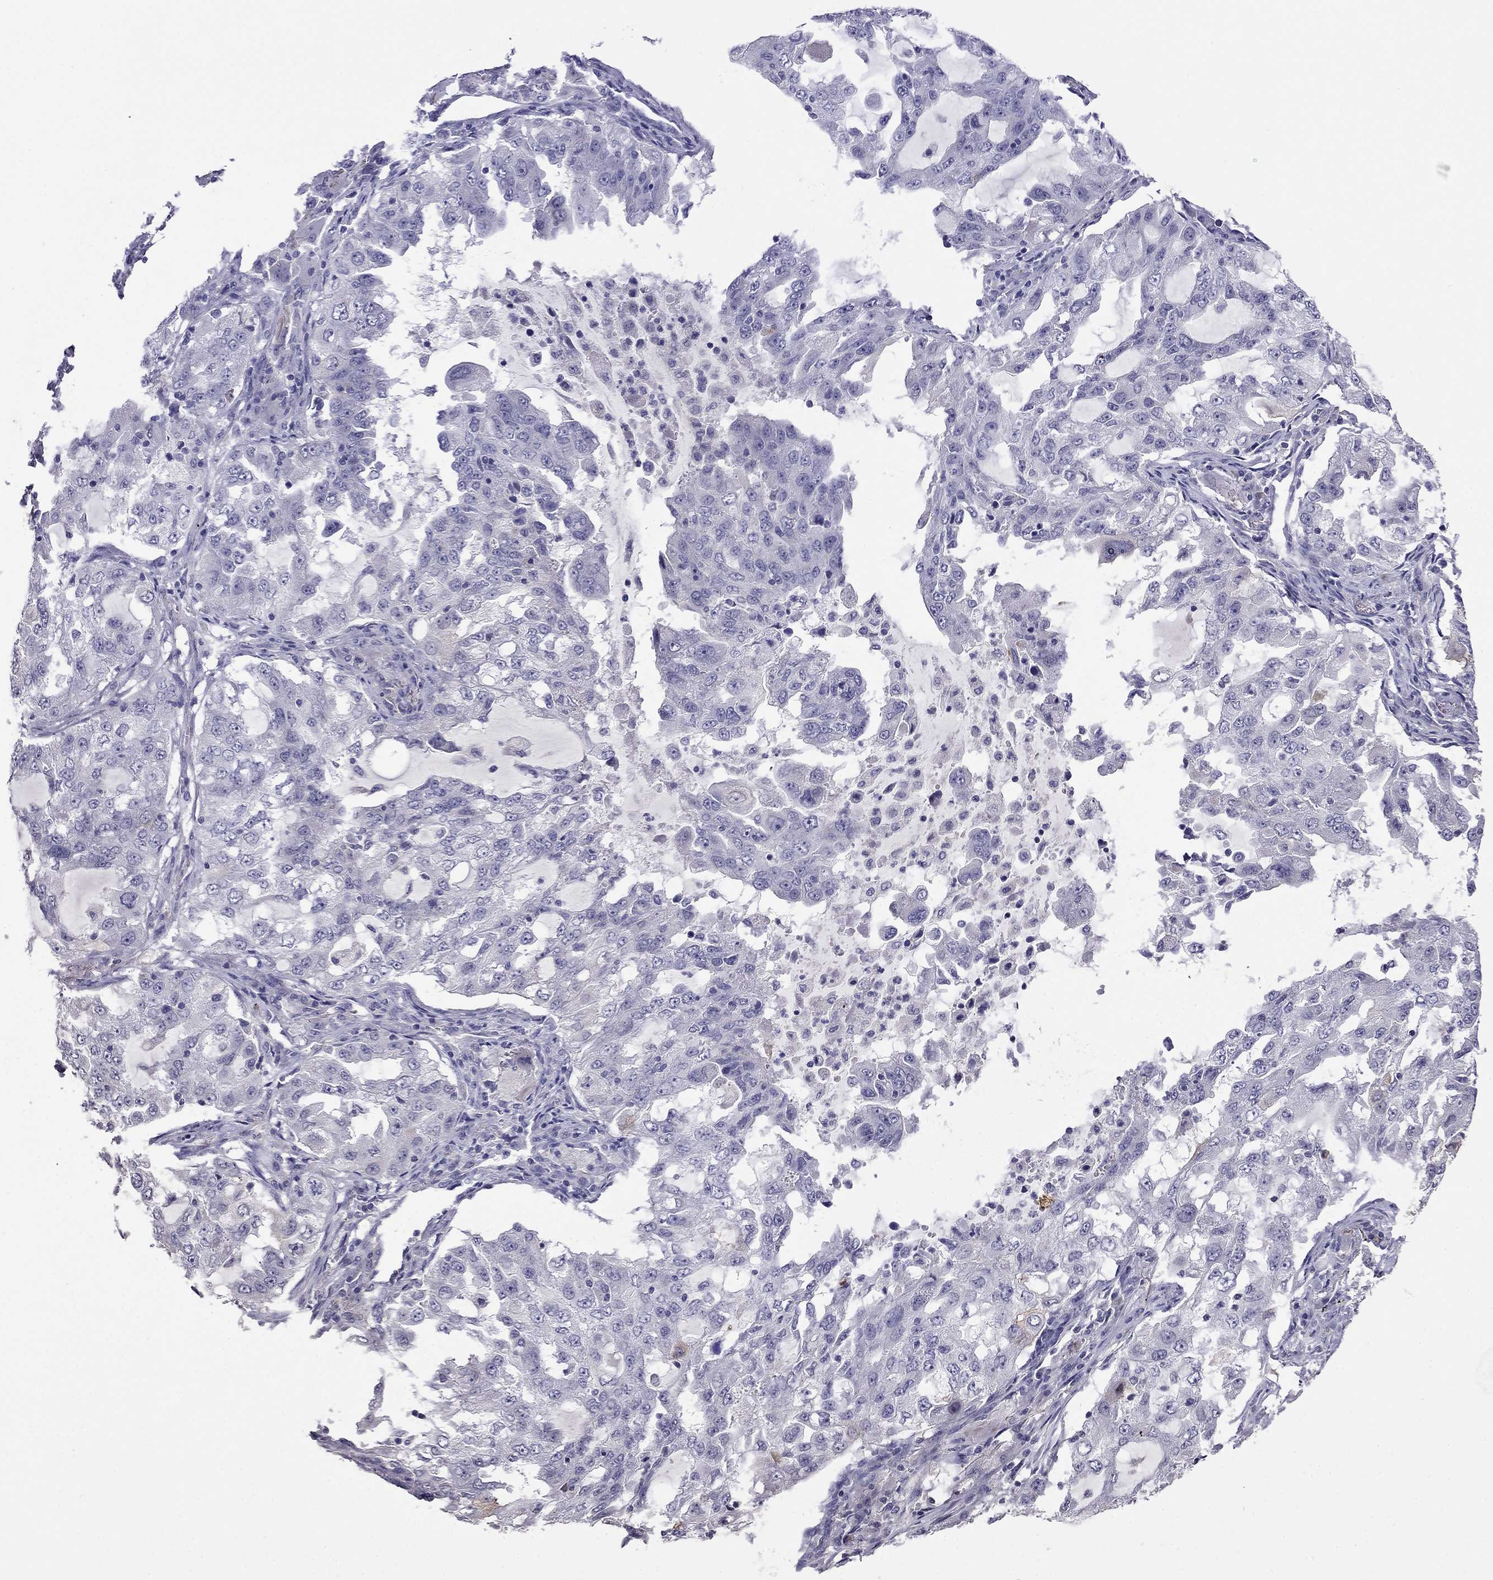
{"staining": {"intensity": "negative", "quantity": "none", "location": "none"}, "tissue": "lung cancer", "cell_type": "Tumor cells", "image_type": "cancer", "snomed": [{"axis": "morphology", "description": "Adenocarcinoma, NOS"}, {"axis": "topography", "description": "Lung"}], "caption": "Immunohistochemistry histopathology image of lung cancer (adenocarcinoma) stained for a protein (brown), which displays no staining in tumor cells.", "gene": "PRR18", "patient": {"sex": "female", "age": 61}}